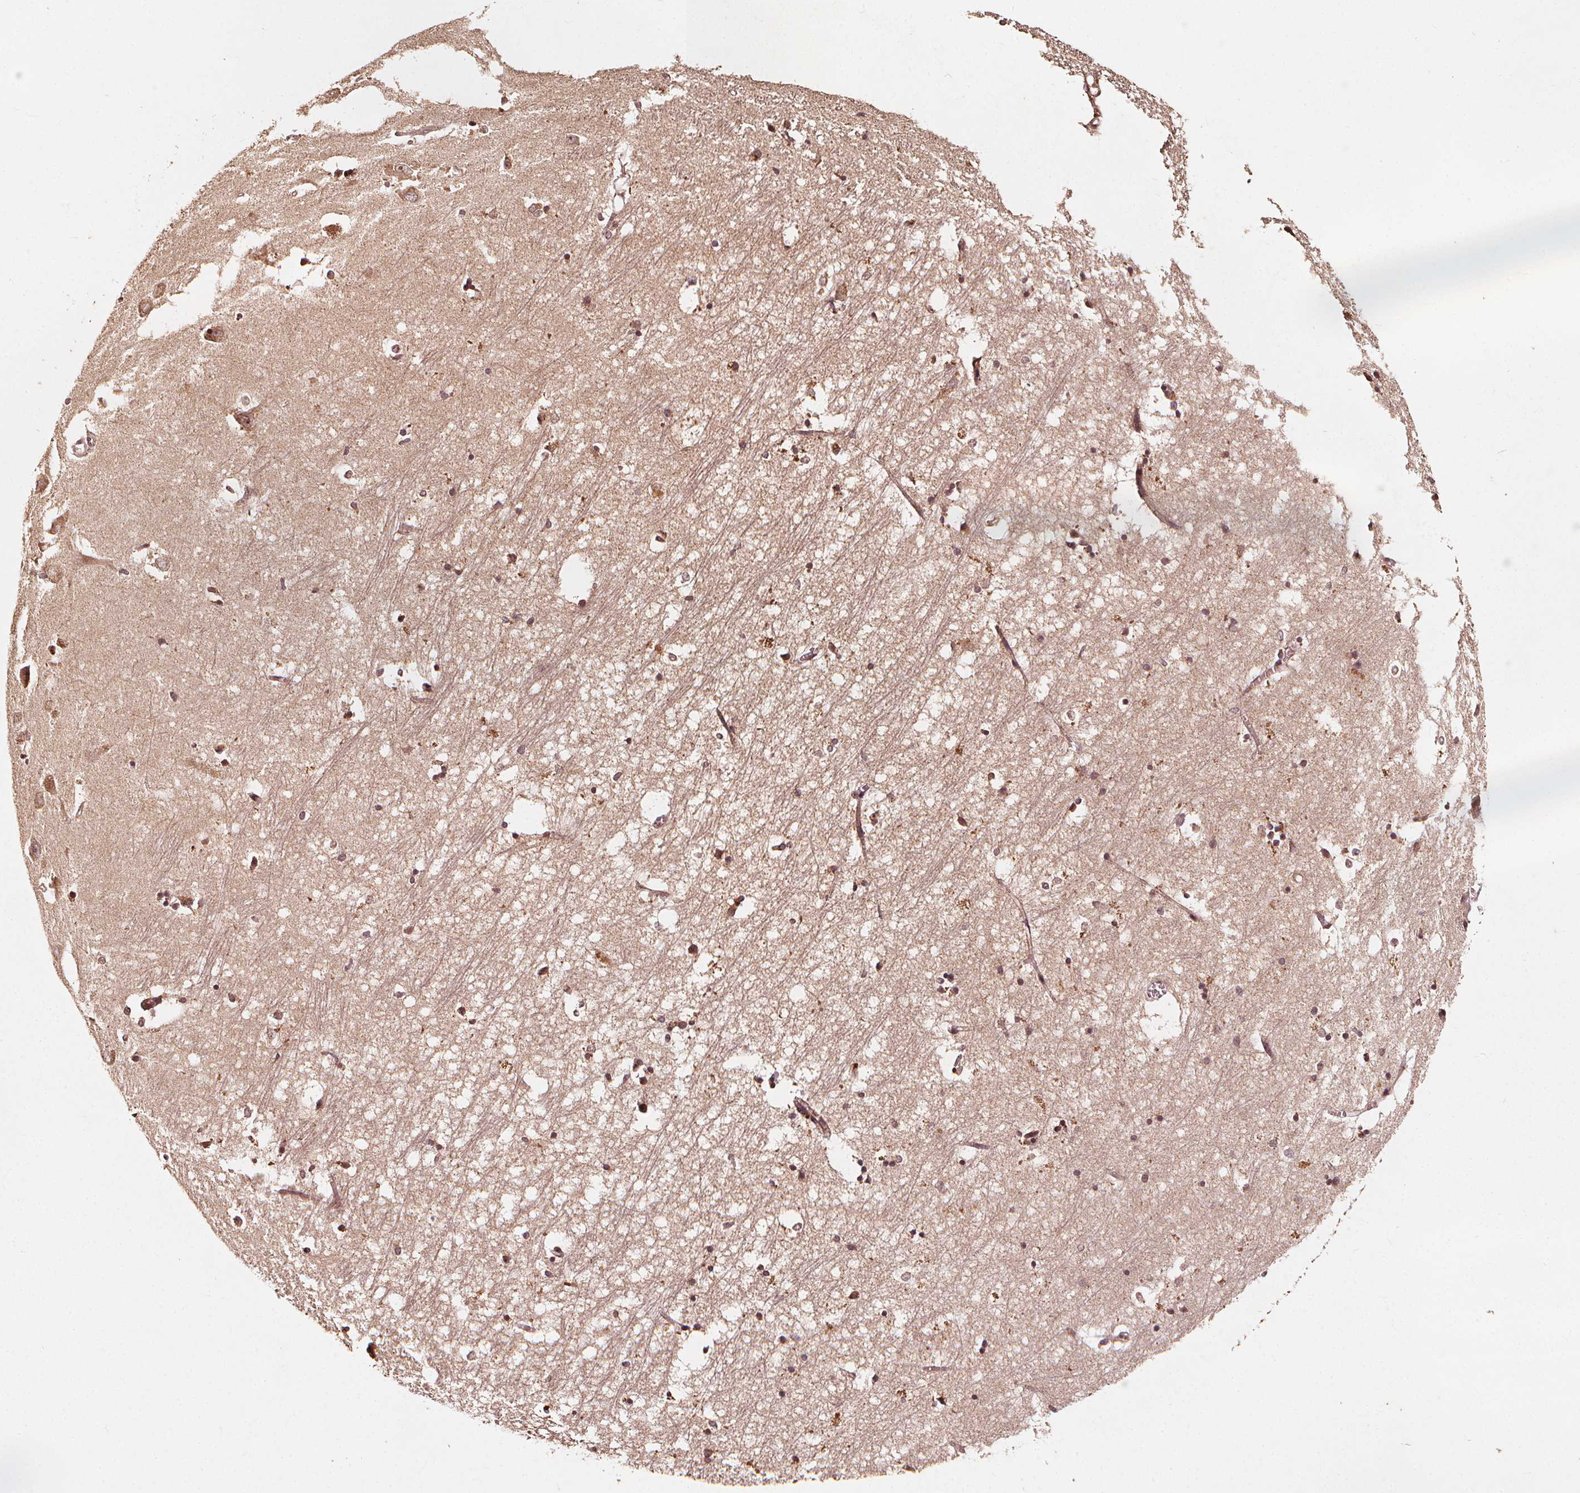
{"staining": {"intensity": "moderate", "quantity": "25%-75%", "location": "nuclear"}, "tissue": "hippocampus", "cell_type": "Glial cells", "image_type": "normal", "snomed": [{"axis": "morphology", "description": "Normal tissue, NOS"}, {"axis": "topography", "description": "Lateral ventricle wall"}, {"axis": "topography", "description": "Hippocampus"}], "caption": "Benign hippocampus shows moderate nuclear expression in about 25%-75% of glial cells, visualized by immunohistochemistry.", "gene": "NPC1", "patient": {"sex": "female", "age": 63}}